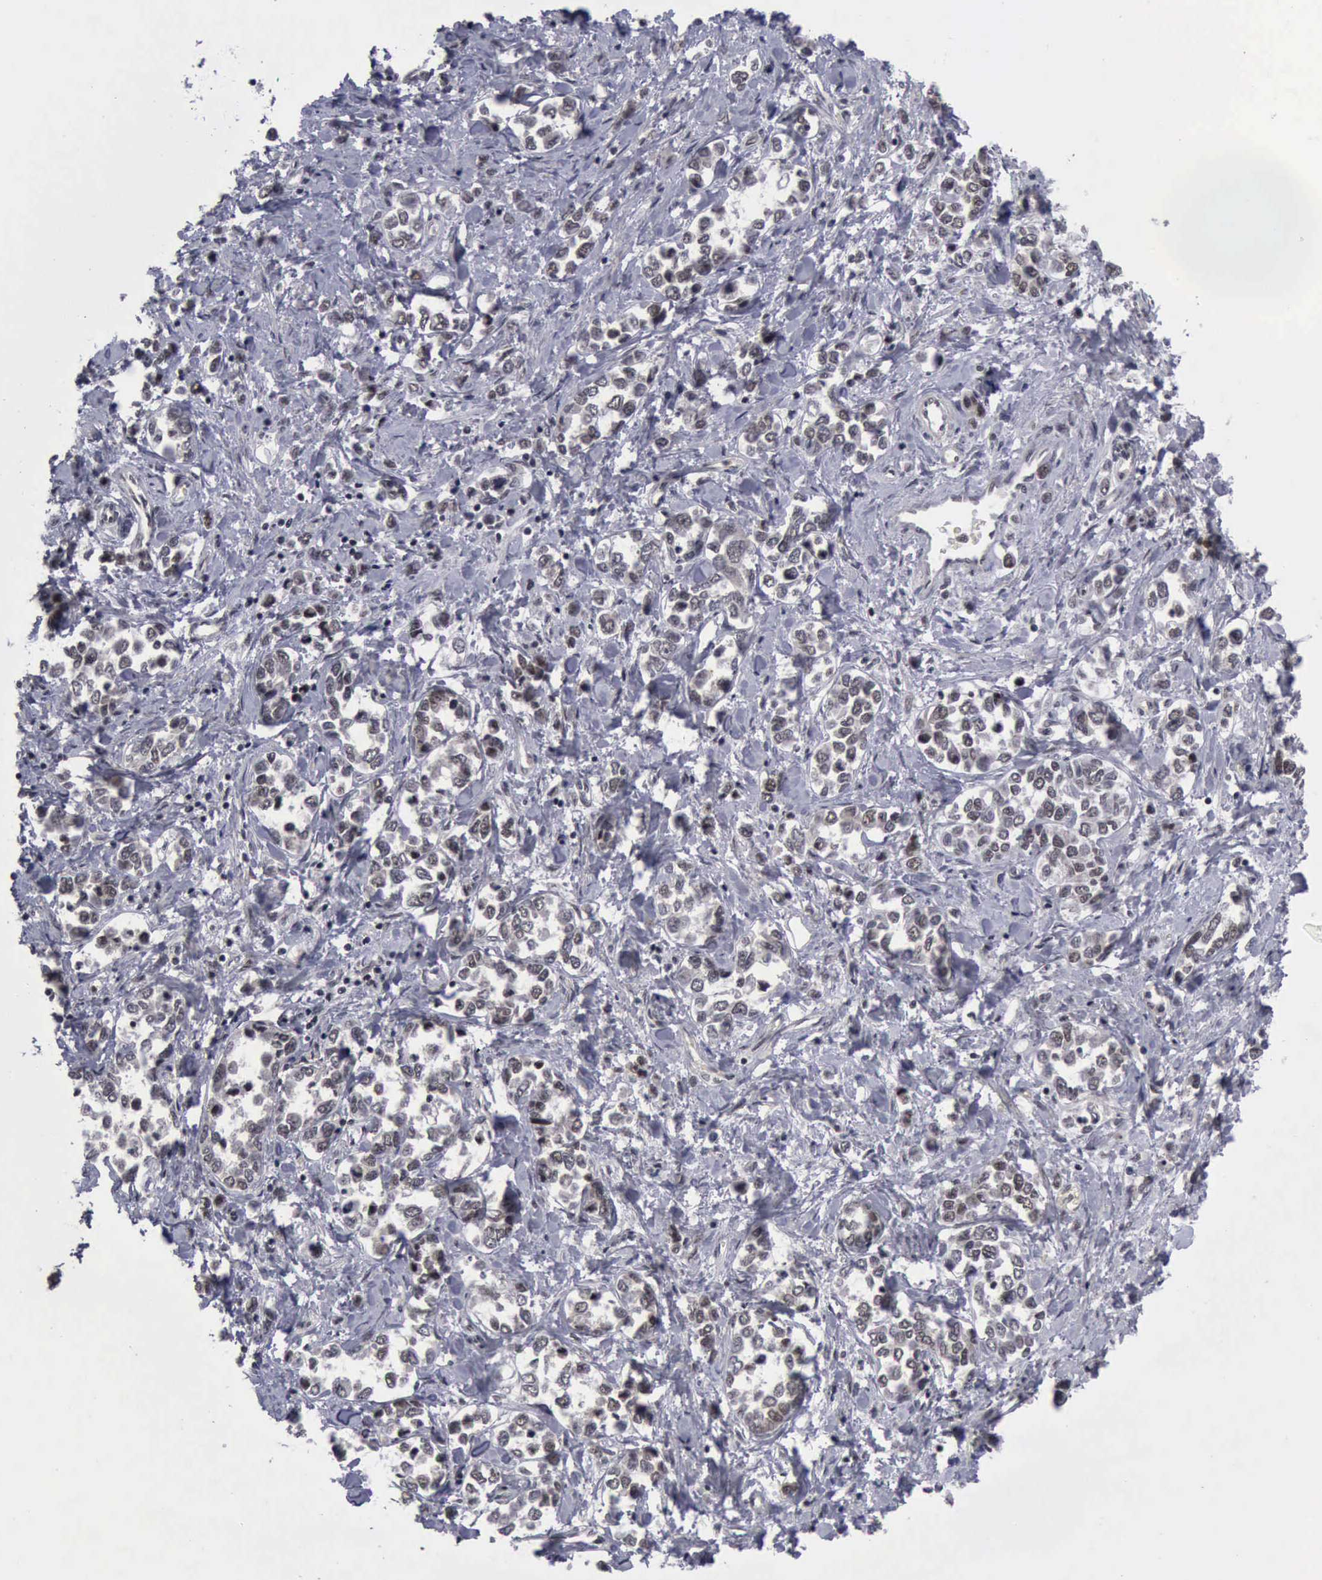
{"staining": {"intensity": "moderate", "quantity": ">75%", "location": "cytoplasmic/membranous,nuclear"}, "tissue": "stomach cancer", "cell_type": "Tumor cells", "image_type": "cancer", "snomed": [{"axis": "morphology", "description": "Adenocarcinoma, NOS"}, {"axis": "topography", "description": "Stomach, upper"}], "caption": "A high-resolution image shows IHC staining of stomach cancer, which shows moderate cytoplasmic/membranous and nuclear positivity in about >75% of tumor cells.", "gene": "ATM", "patient": {"sex": "male", "age": 76}}